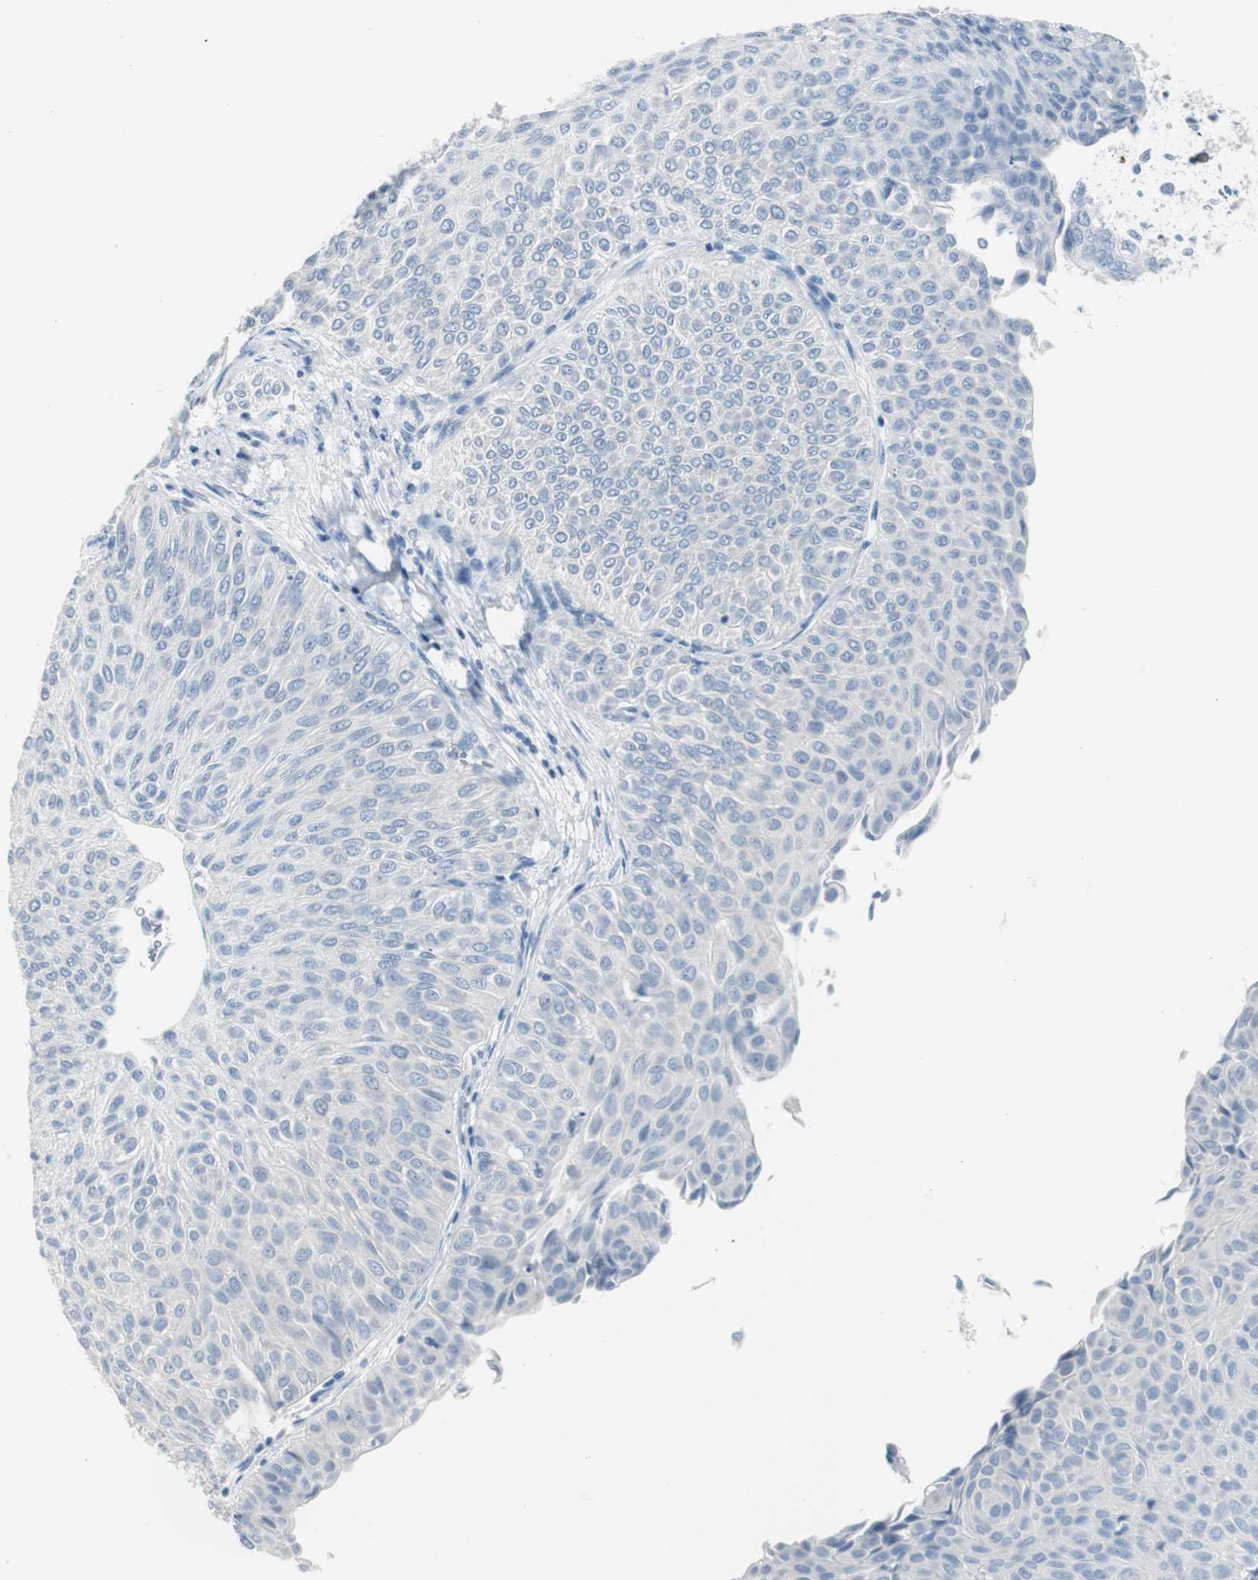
{"staining": {"intensity": "negative", "quantity": "none", "location": "none"}, "tissue": "urothelial cancer", "cell_type": "Tumor cells", "image_type": "cancer", "snomed": [{"axis": "morphology", "description": "Urothelial carcinoma, Low grade"}, {"axis": "topography", "description": "Urinary bladder"}], "caption": "The photomicrograph displays no significant staining in tumor cells of urothelial cancer.", "gene": "S100A7", "patient": {"sex": "male", "age": 78}}